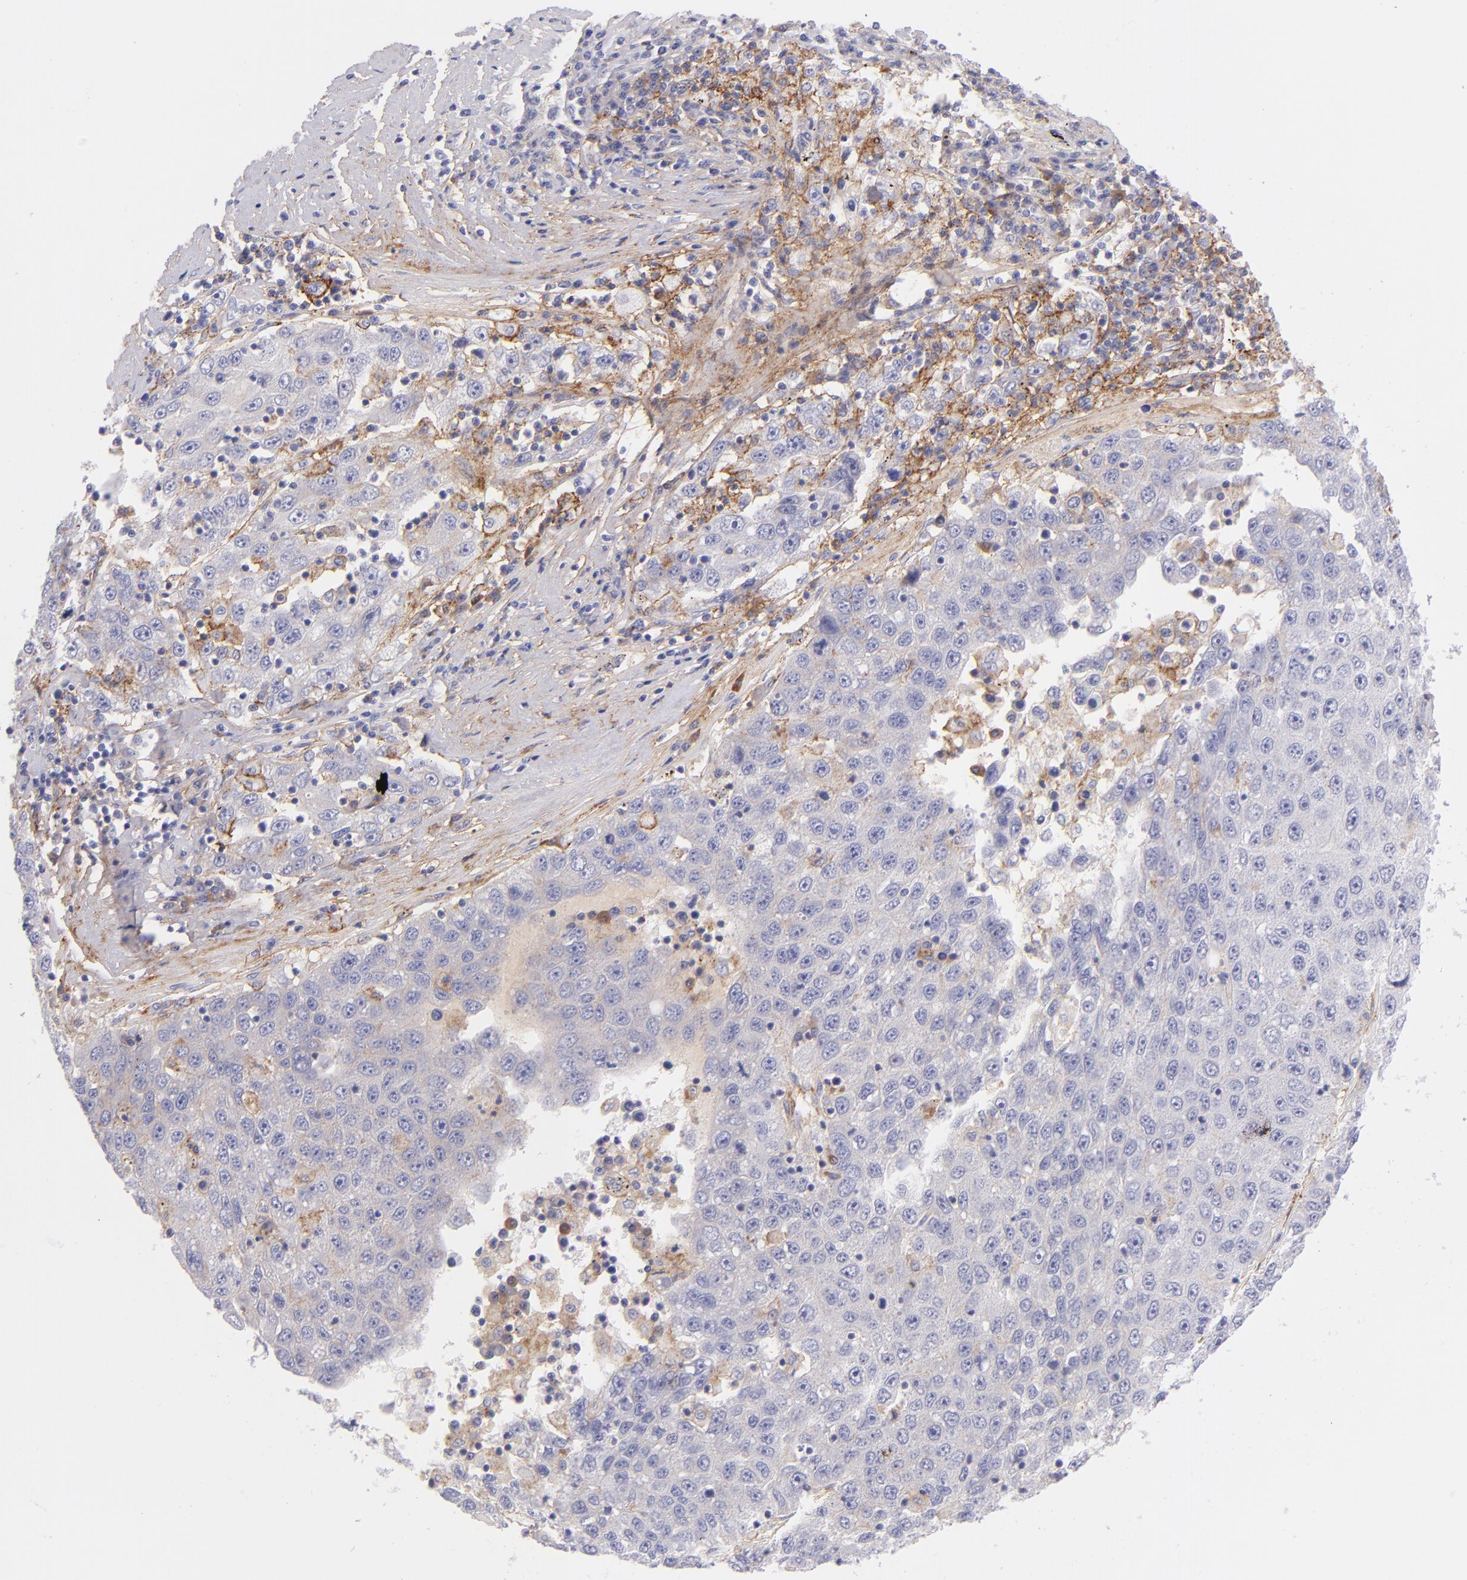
{"staining": {"intensity": "weak", "quantity": "<25%", "location": "cytoplasmic/membranous"}, "tissue": "liver cancer", "cell_type": "Tumor cells", "image_type": "cancer", "snomed": [{"axis": "morphology", "description": "Carcinoma, Hepatocellular, NOS"}, {"axis": "topography", "description": "Liver"}], "caption": "IHC of human liver cancer reveals no staining in tumor cells.", "gene": "CD81", "patient": {"sex": "male", "age": 49}}